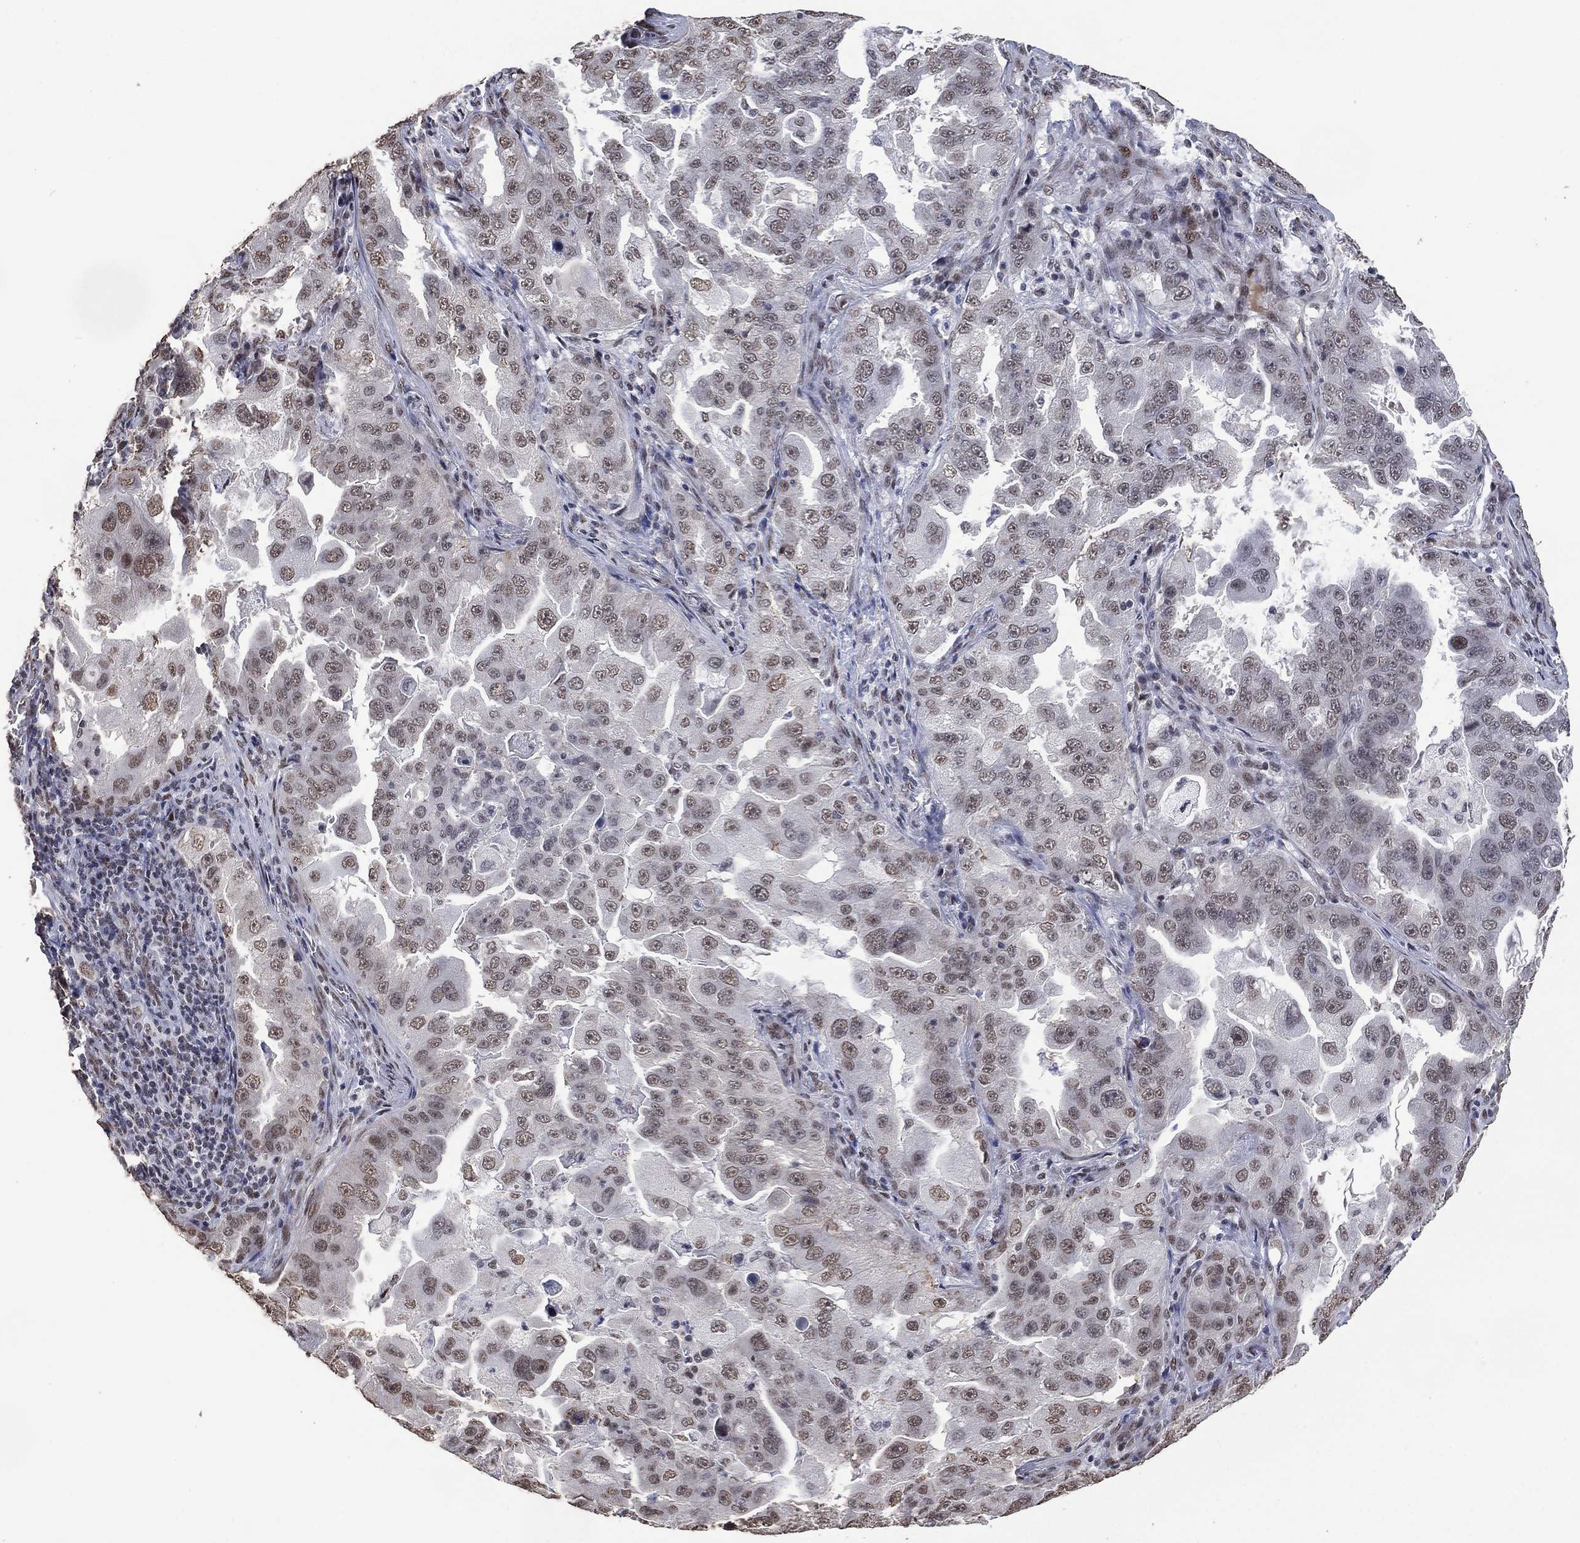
{"staining": {"intensity": "weak", "quantity": "<25%", "location": "nuclear"}, "tissue": "lung cancer", "cell_type": "Tumor cells", "image_type": "cancer", "snomed": [{"axis": "morphology", "description": "Adenocarcinoma, NOS"}, {"axis": "topography", "description": "Lung"}], "caption": "Human lung cancer (adenocarcinoma) stained for a protein using IHC shows no staining in tumor cells.", "gene": "EHMT1", "patient": {"sex": "female", "age": 61}}